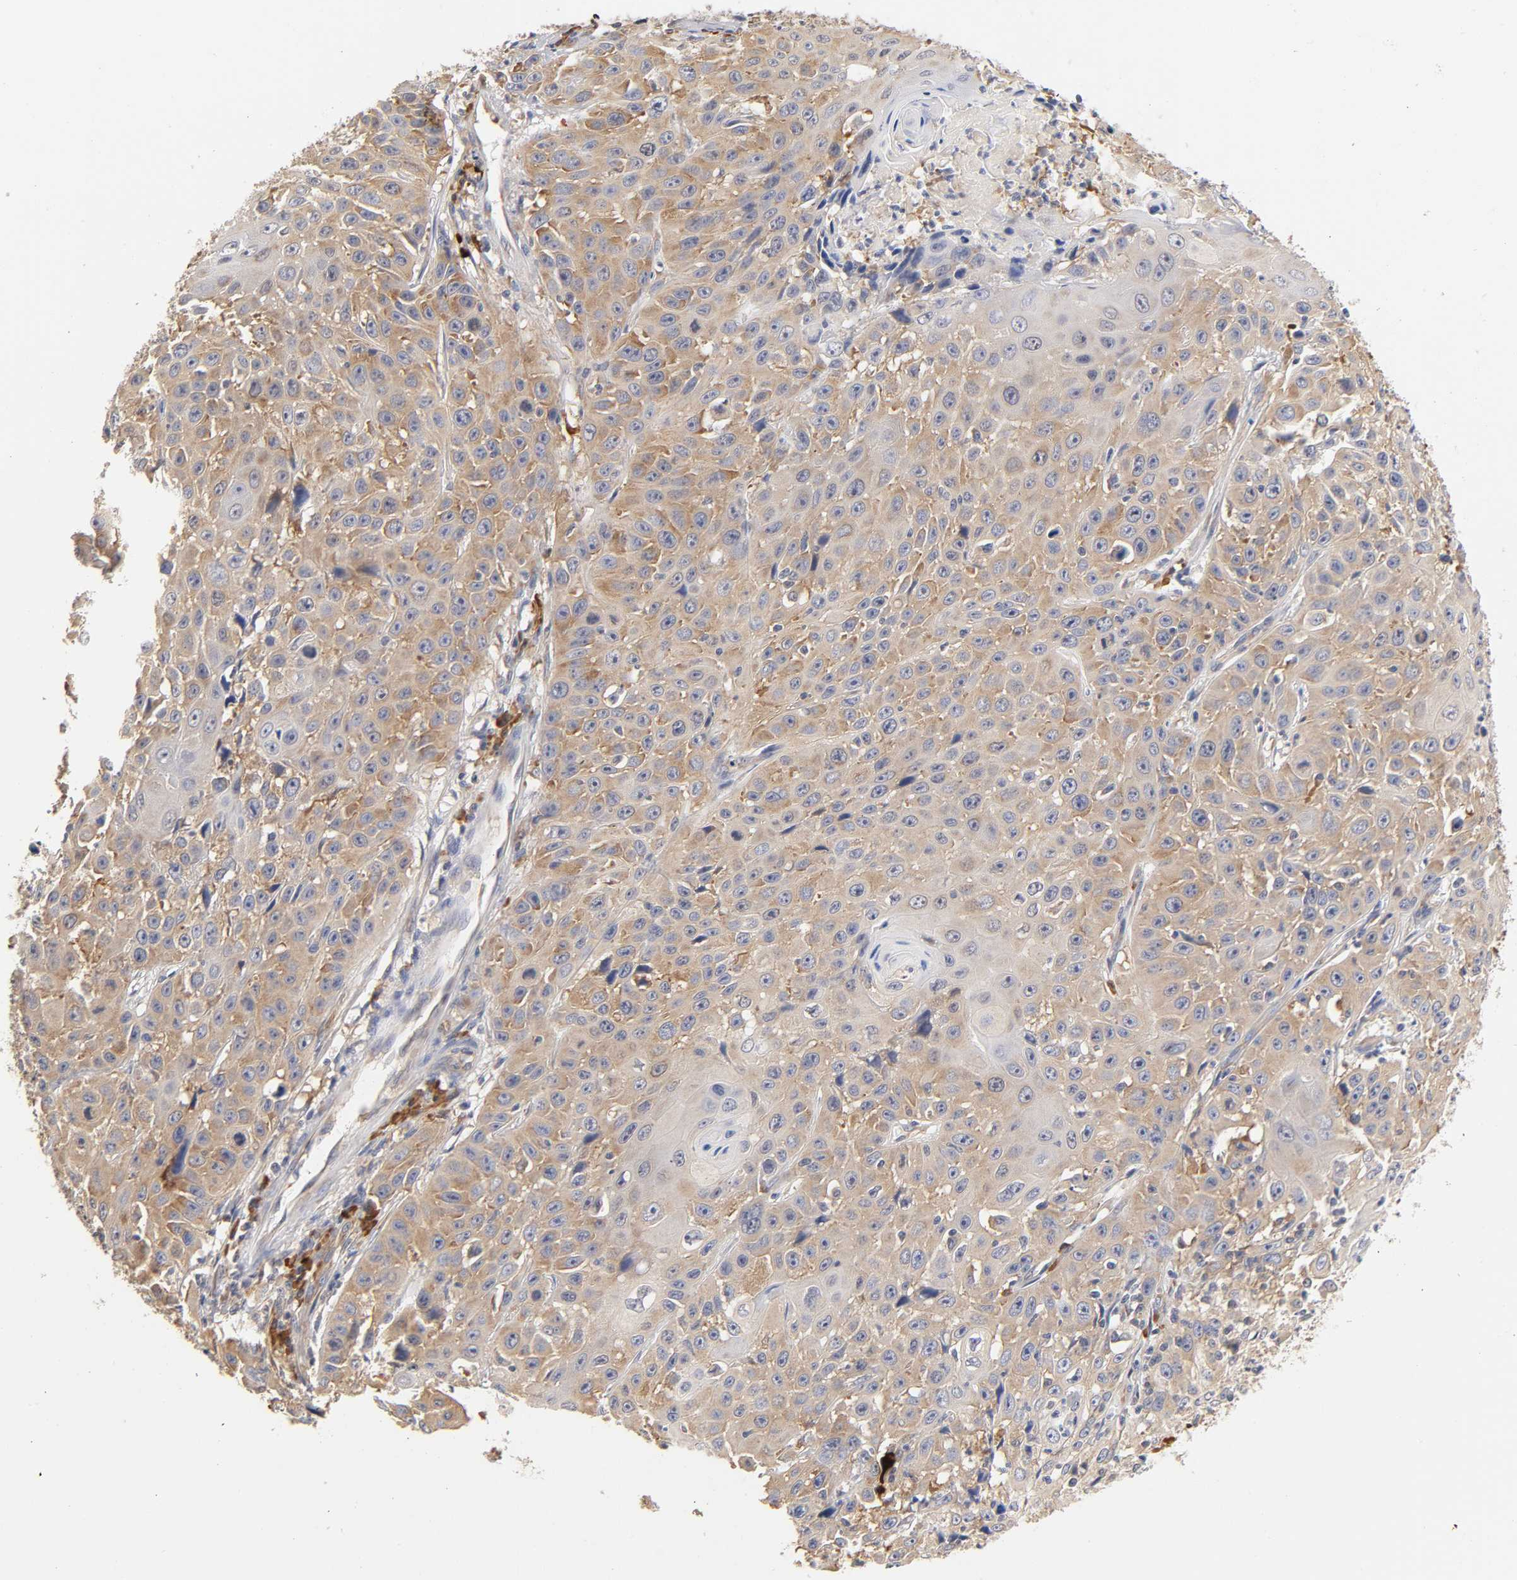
{"staining": {"intensity": "moderate", "quantity": "25%-75%", "location": "cytoplasmic/membranous"}, "tissue": "cervical cancer", "cell_type": "Tumor cells", "image_type": "cancer", "snomed": [{"axis": "morphology", "description": "Squamous cell carcinoma, NOS"}, {"axis": "topography", "description": "Cervix"}], "caption": "This histopathology image shows cervical cancer stained with IHC to label a protein in brown. The cytoplasmic/membranous of tumor cells show moderate positivity for the protein. Nuclei are counter-stained blue.", "gene": "RPS29", "patient": {"sex": "female", "age": 39}}